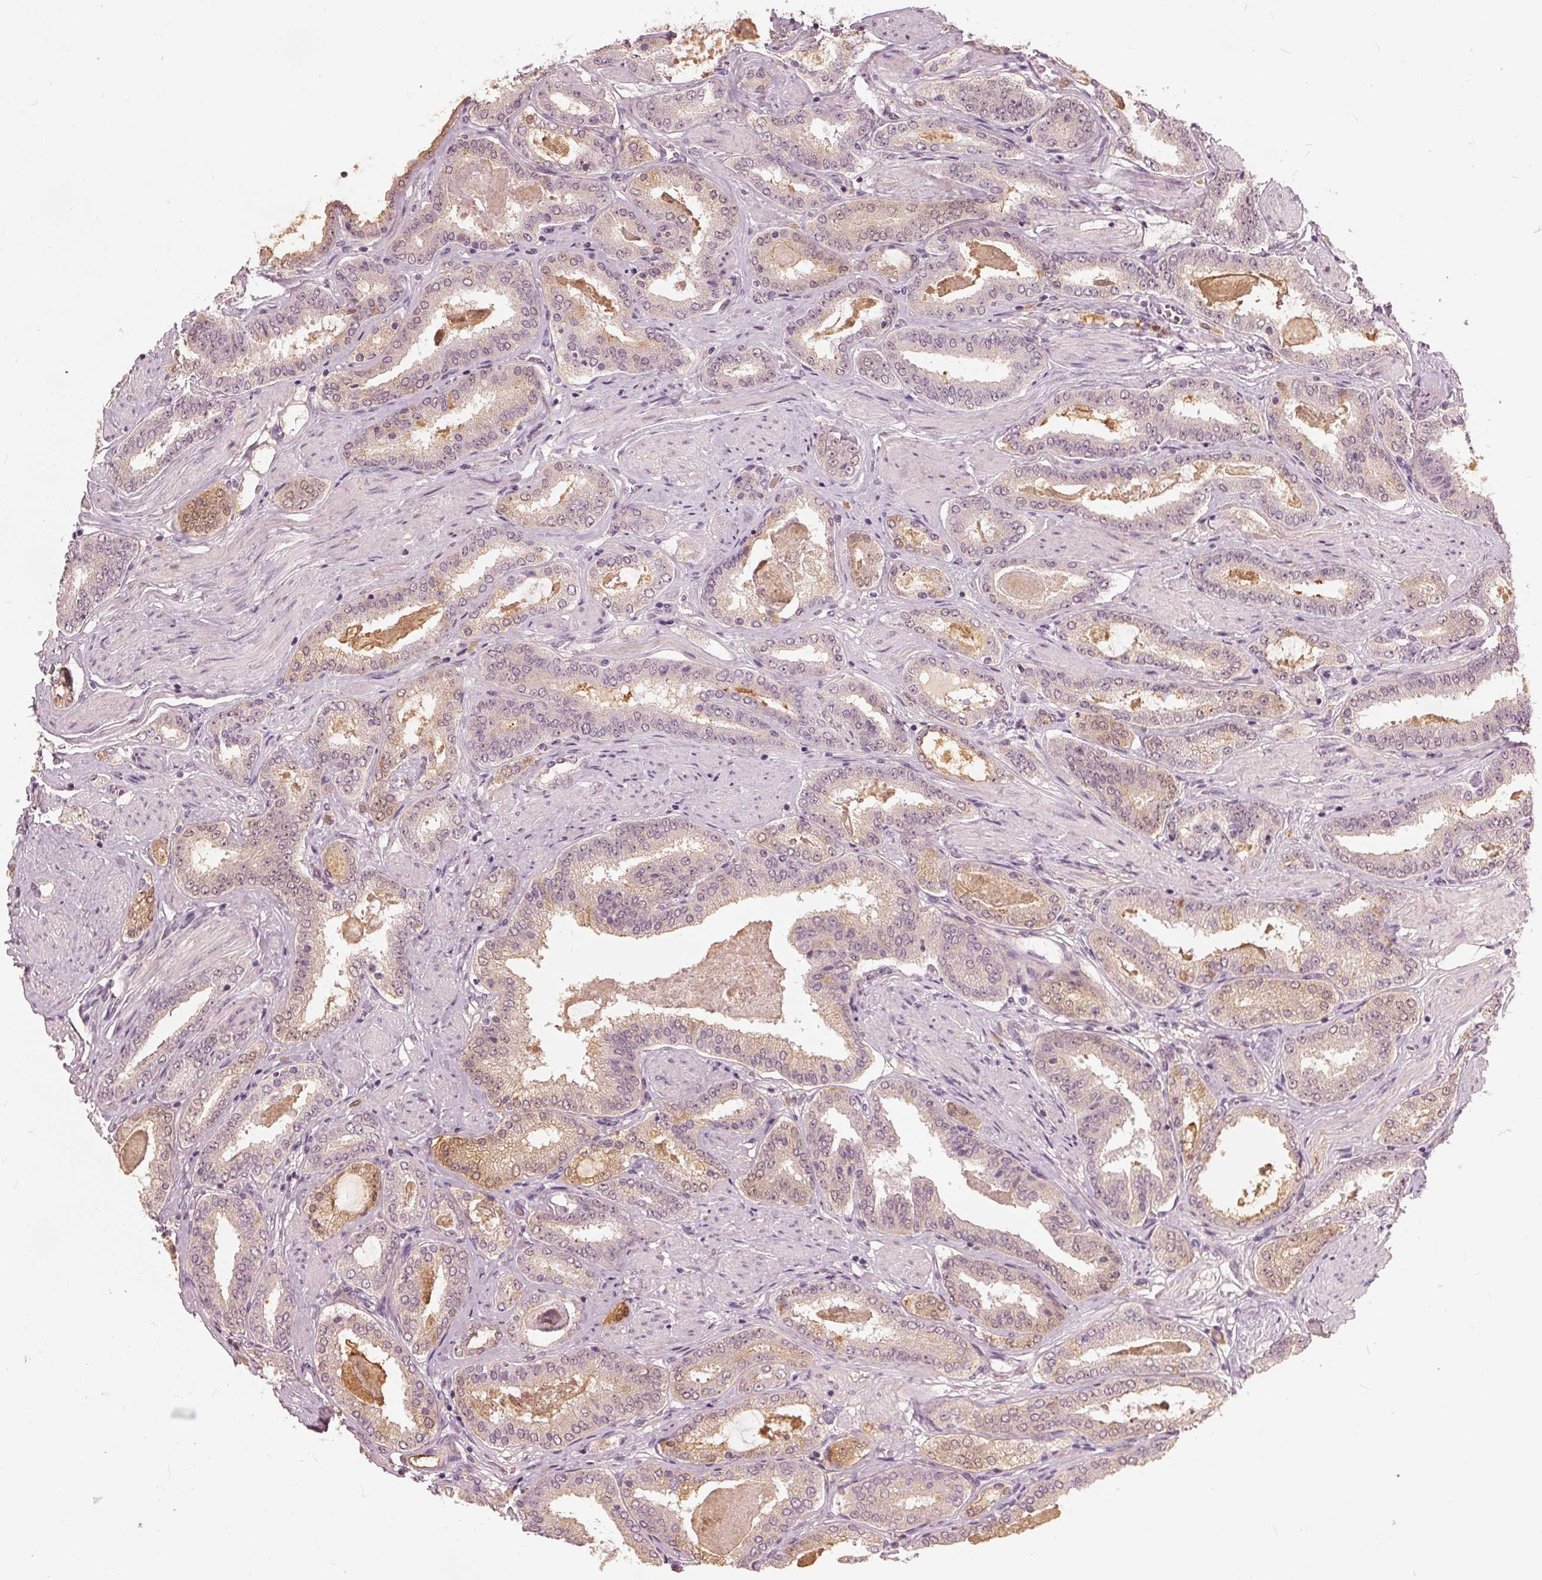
{"staining": {"intensity": "moderate", "quantity": "25%-75%", "location": "cytoplasmic/membranous"}, "tissue": "prostate cancer", "cell_type": "Tumor cells", "image_type": "cancer", "snomed": [{"axis": "morphology", "description": "Adenocarcinoma, High grade"}, {"axis": "topography", "description": "Prostate"}], "caption": "About 25%-75% of tumor cells in human prostate cancer (high-grade adenocarcinoma) exhibit moderate cytoplasmic/membranous protein positivity as visualized by brown immunohistochemical staining.", "gene": "KLK13", "patient": {"sex": "male", "age": 63}}